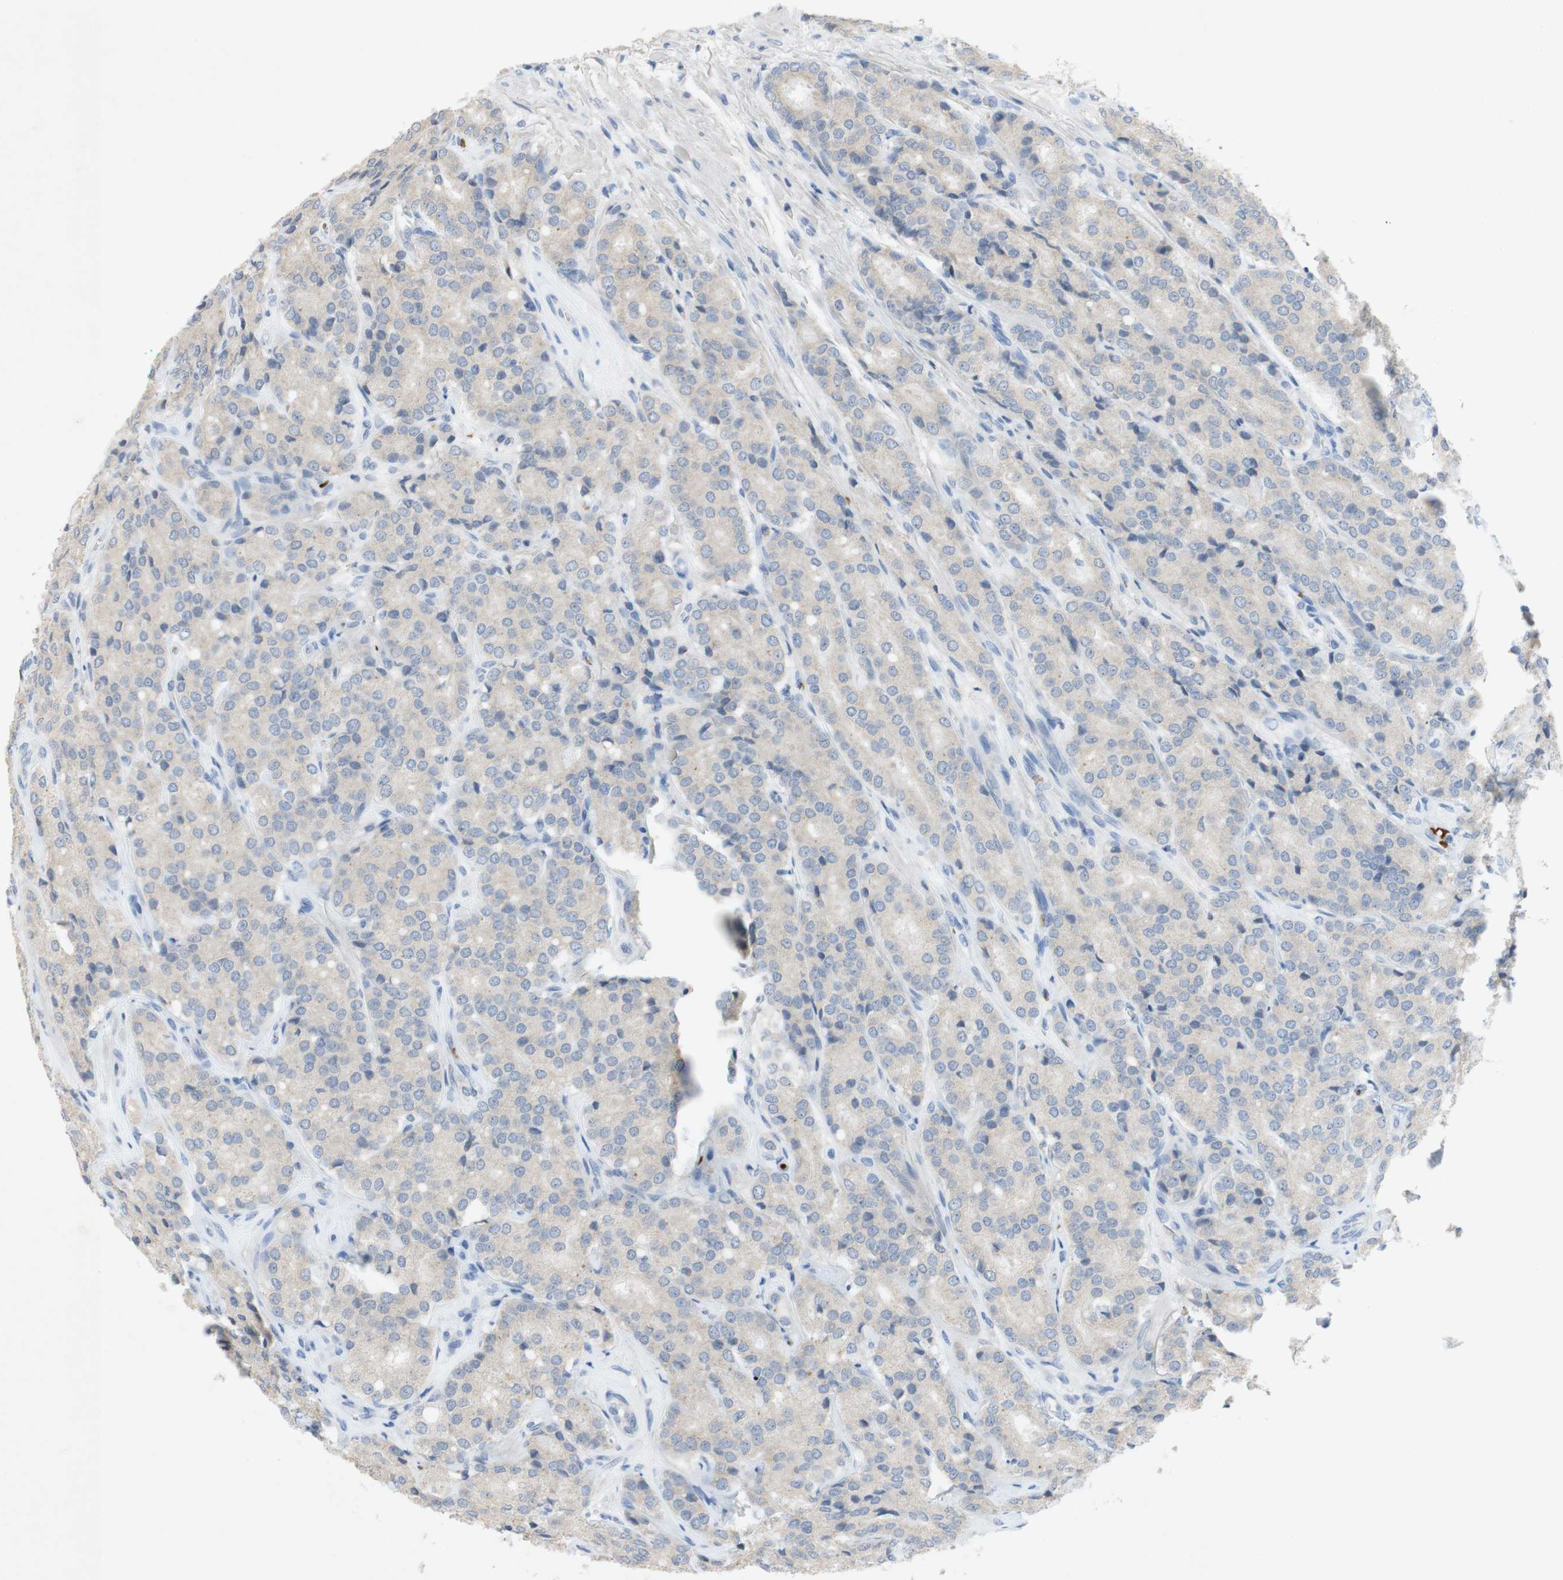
{"staining": {"intensity": "negative", "quantity": "none", "location": "none"}, "tissue": "prostate cancer", "cell_type": "Tumor cells", "image_type": "cancer", "snomed": [{"axis": "morphology", "description": "Adenocarcinoma, High grade"}, {"axis": "topography", "description": "Prostate"}], "caption": "Human high-grade adenocarcinoma (prostate) stained for a protein using immunohistochemistry shows no staining in tumor cells.", "gene": "EPO", "patient": {"sex": "male", "age": 65}}